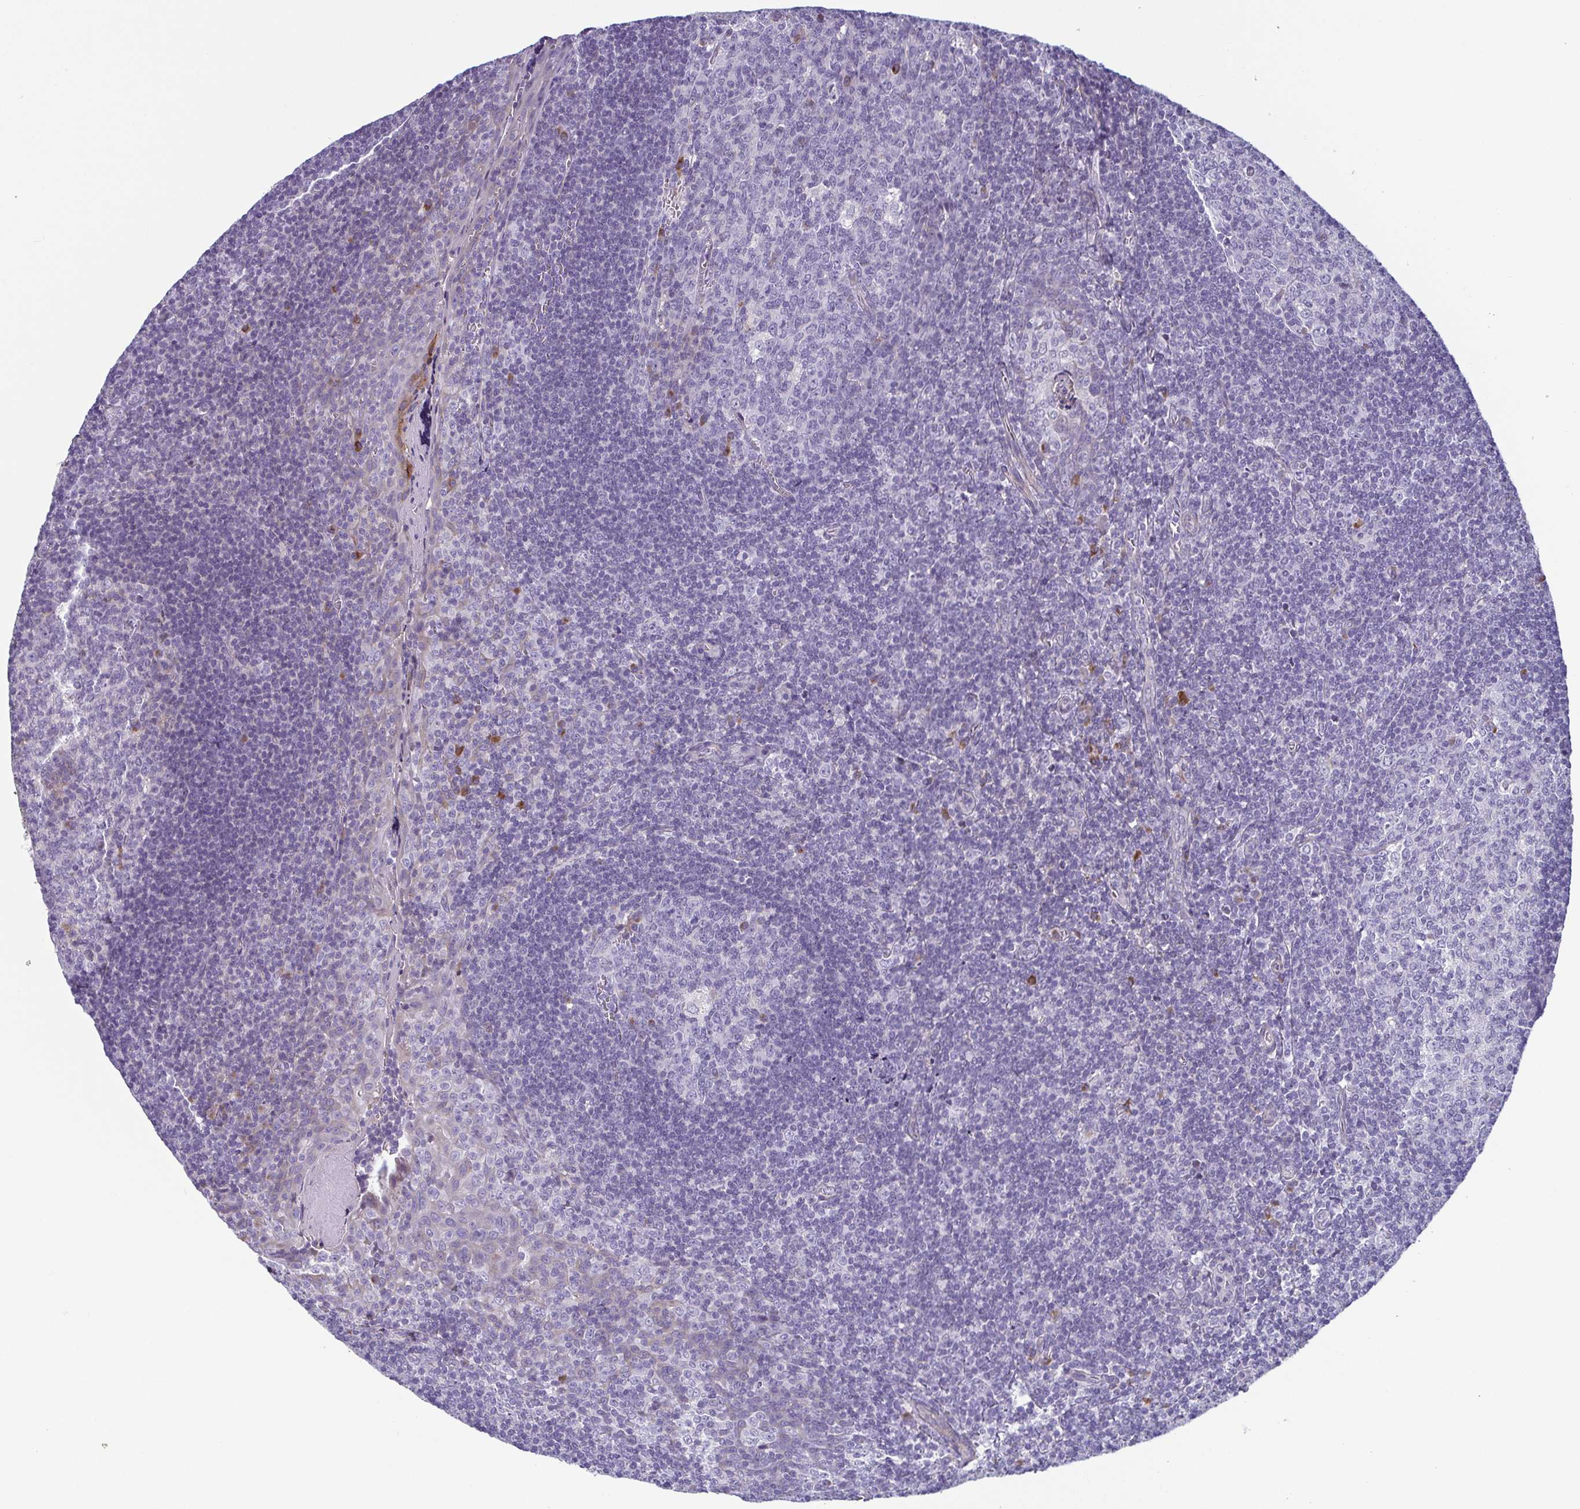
{"staining": {"intensity": "weak", "quantity": "<25%", "location": "cytoplasmic/membranous"}, "tissue": "tonsil", "cell_type": "Germinal center cells", "image_type": "normal", "snomed": [{"axis": "morphology", "description": "Normal tissue, NOS"}, {"axis": "morphology", "description": "Inflammation, NOS"}, {"axis": "topography", "description": "Tonsil"}], "caption": "IHC of normal tonsil shows no expression in germinal center cells.", "gene": "ECM1", "patient": {"sex": "female", "age": 31}}